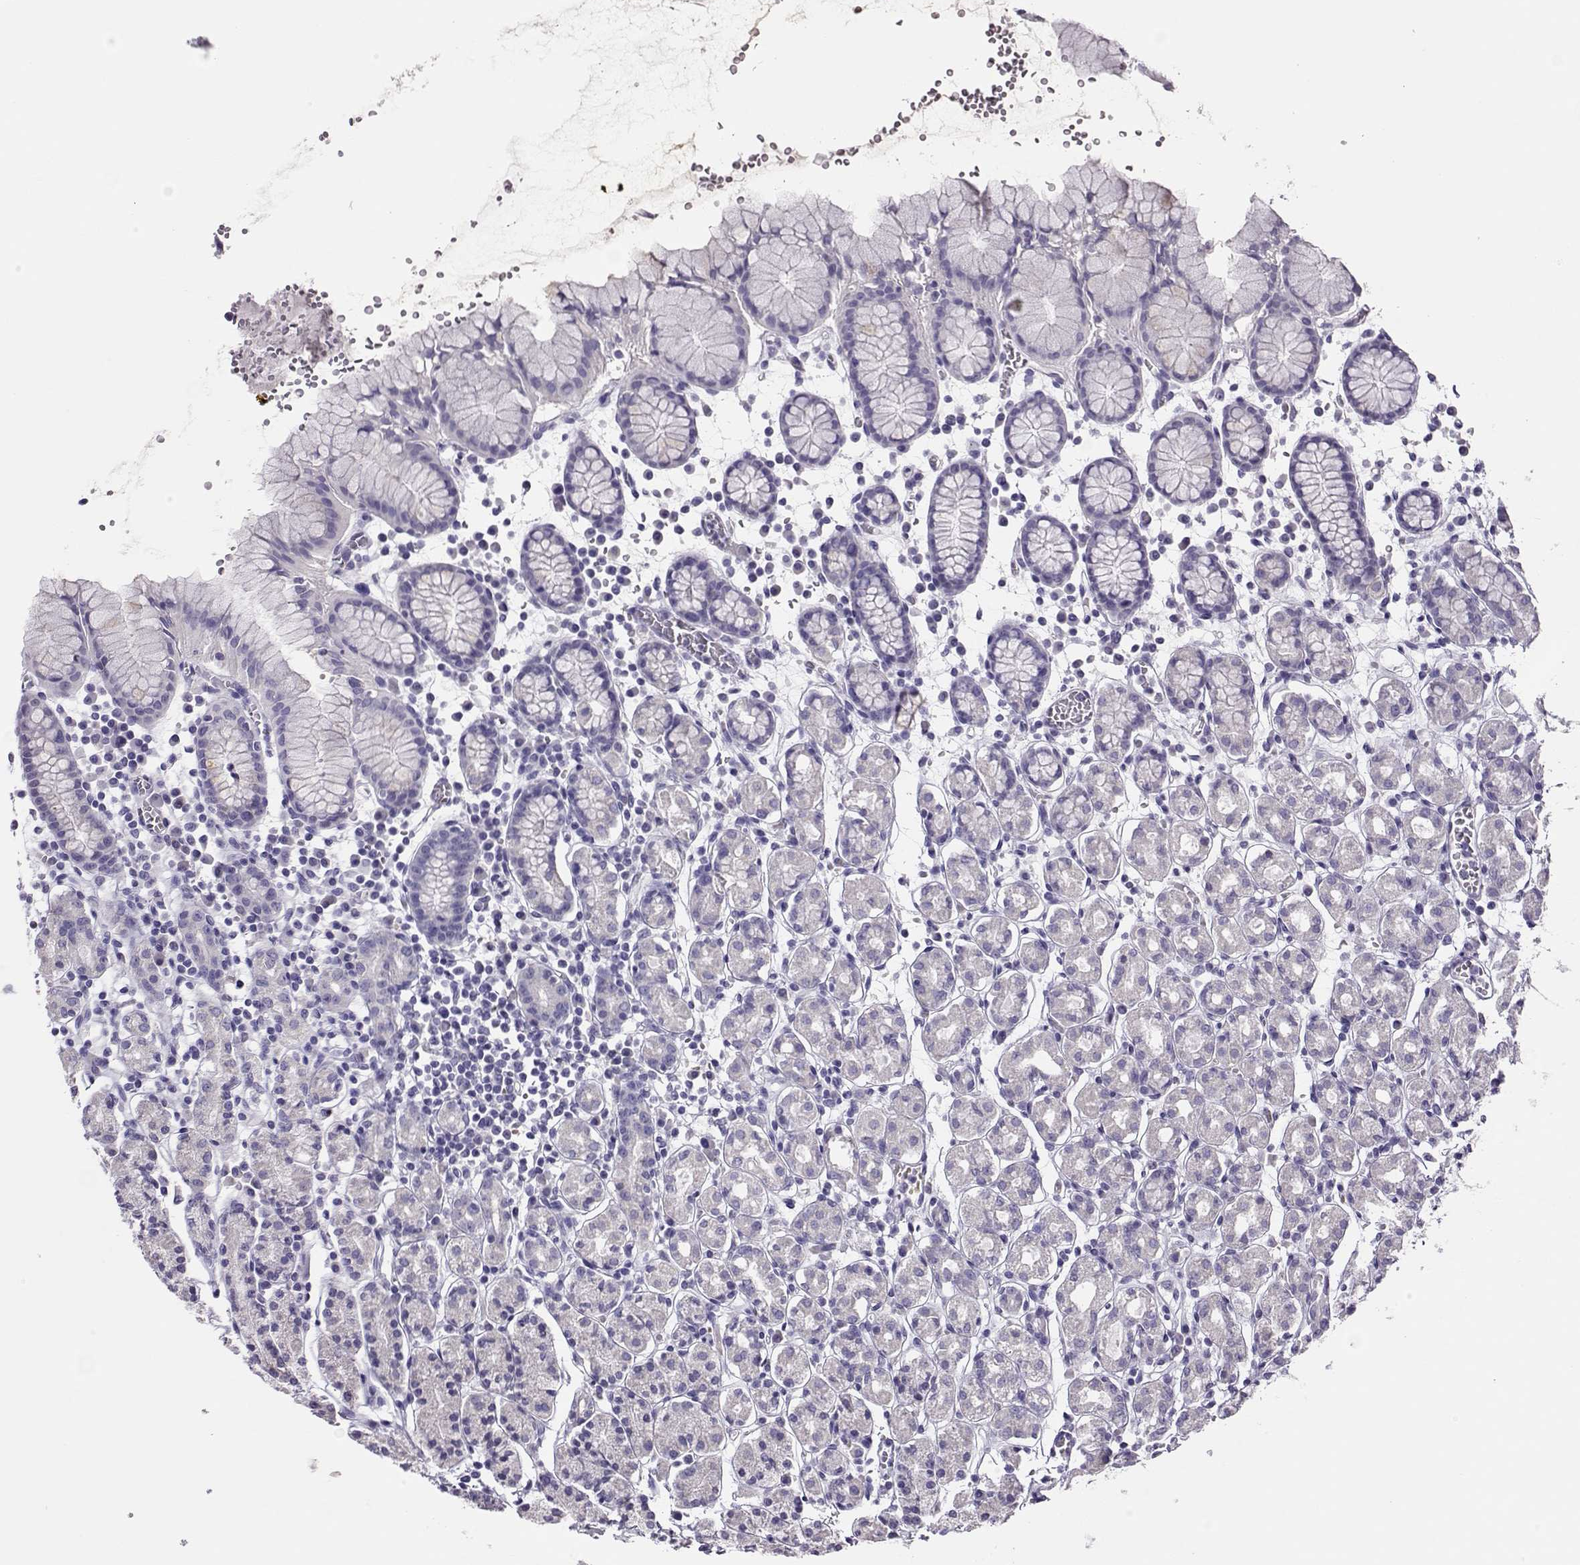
{"staining": {"intensity": "negative", "quantity": "none", "location": "none"}, "tissue": "stomach", "cell_type": "Glandular cells", "image_type": "normal", "snomed": [{"axis": "morphology", "description": "Normal tissue, NOS"}, {"axis": "topography", "description": "Stomach, upper"}, {"axis": "topography", "description": "Stomach"}], "caption": "Protein analysis of normal stomach reveals no significant positivity in glandular cells. (DAB IHC visualized using brightfield microscopy, high magnification).", "gene": "LINGO1", "patient": {"sex": "male", "age": 62}}